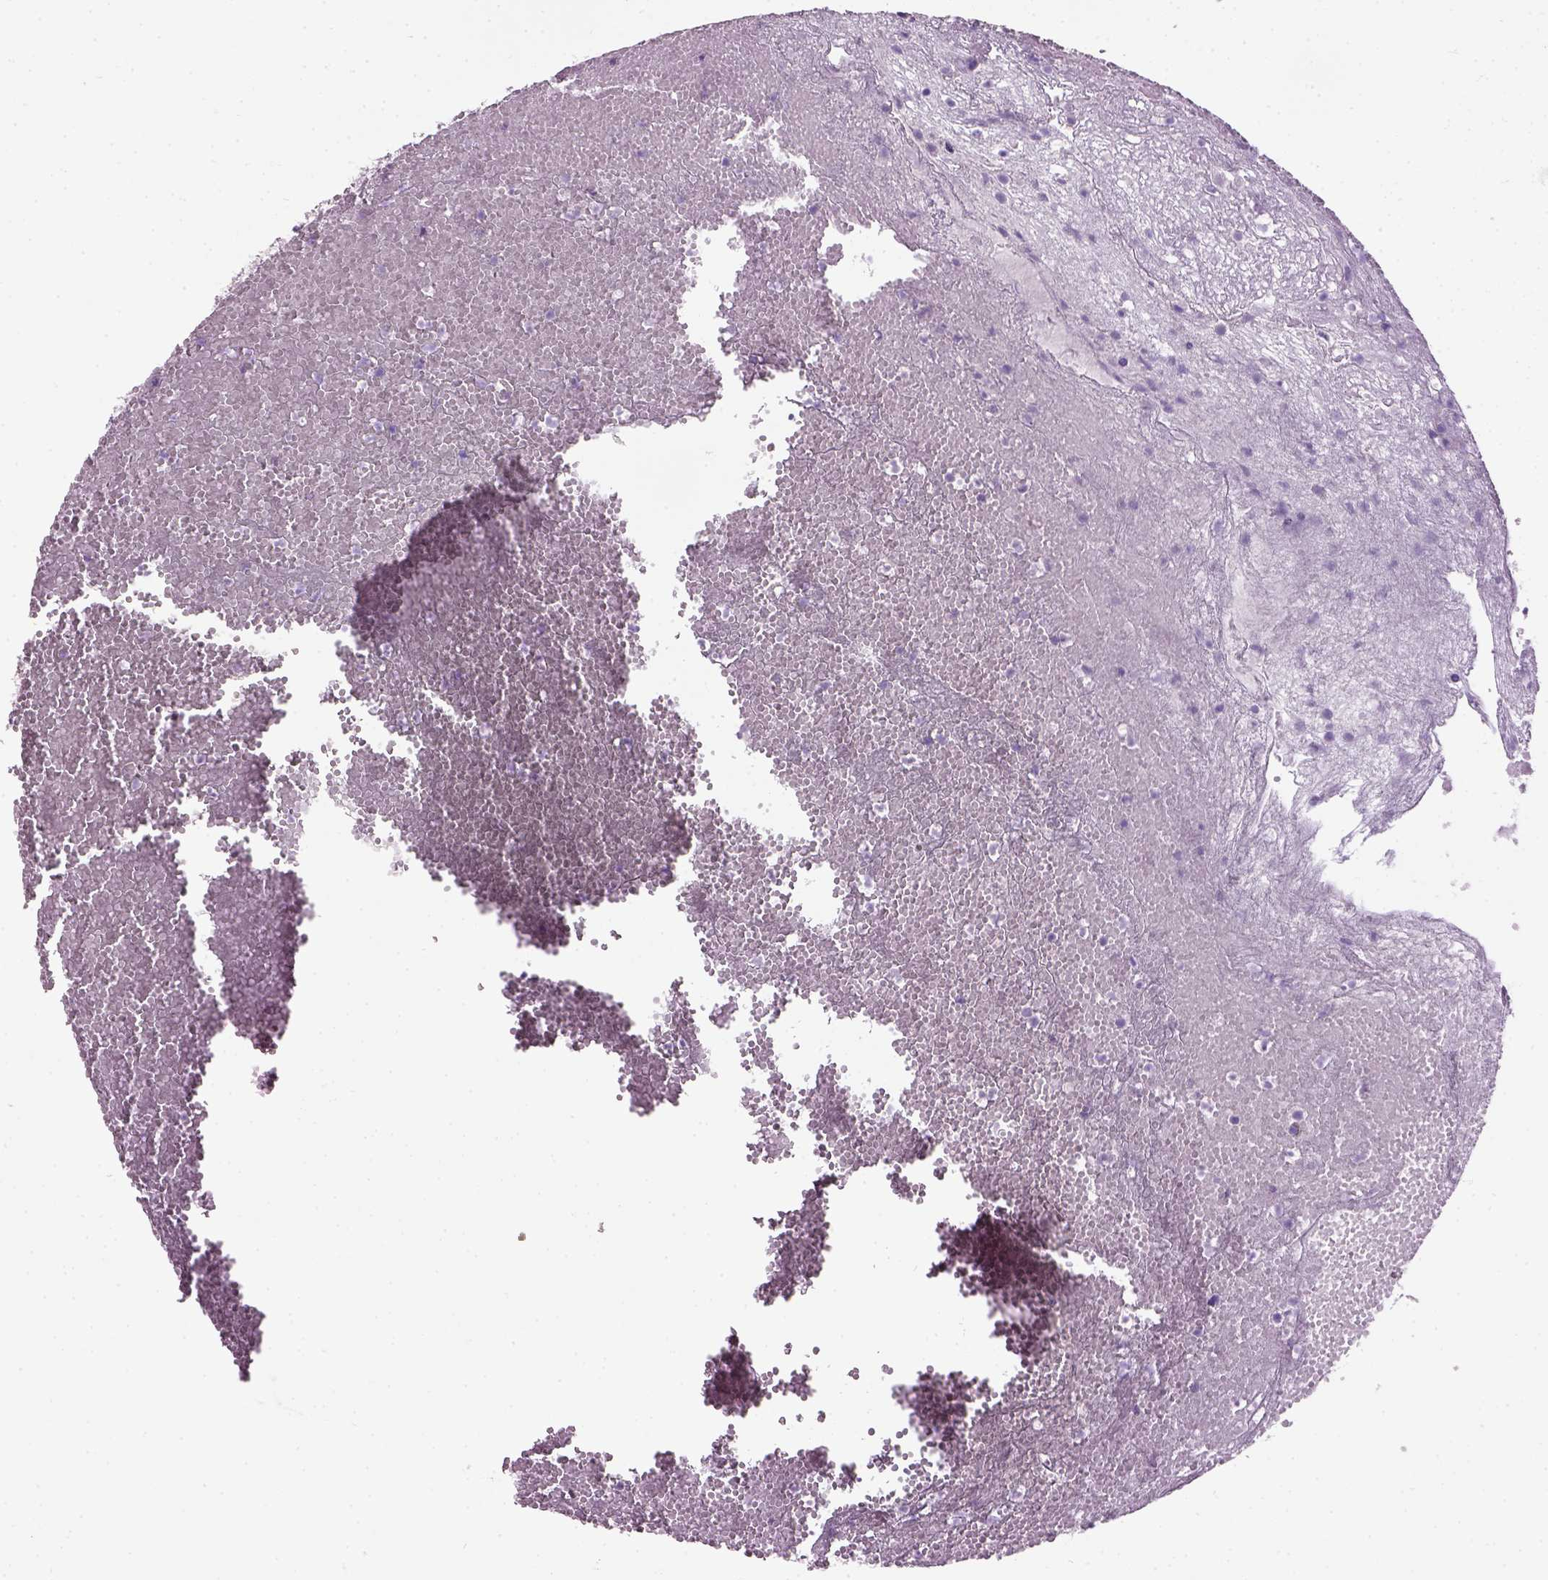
{"staining": {"intensity": "negative", "quantity": "none", "location": "none"}, "tissue": "urothelial cancer", "cell_type": "Tumor cells", "image_type": "cancer", "snomed": [{"axis": "morphology", "description": "Urothelial carcinoma, High grade"}, {"axis": "topography", "description": "Urinary bladder"}], "caption": "Tumor cells show no significant staining in urothelial cancer.", "gene": "GABRB2", "patient": {"sex": "male", "age": 56}}